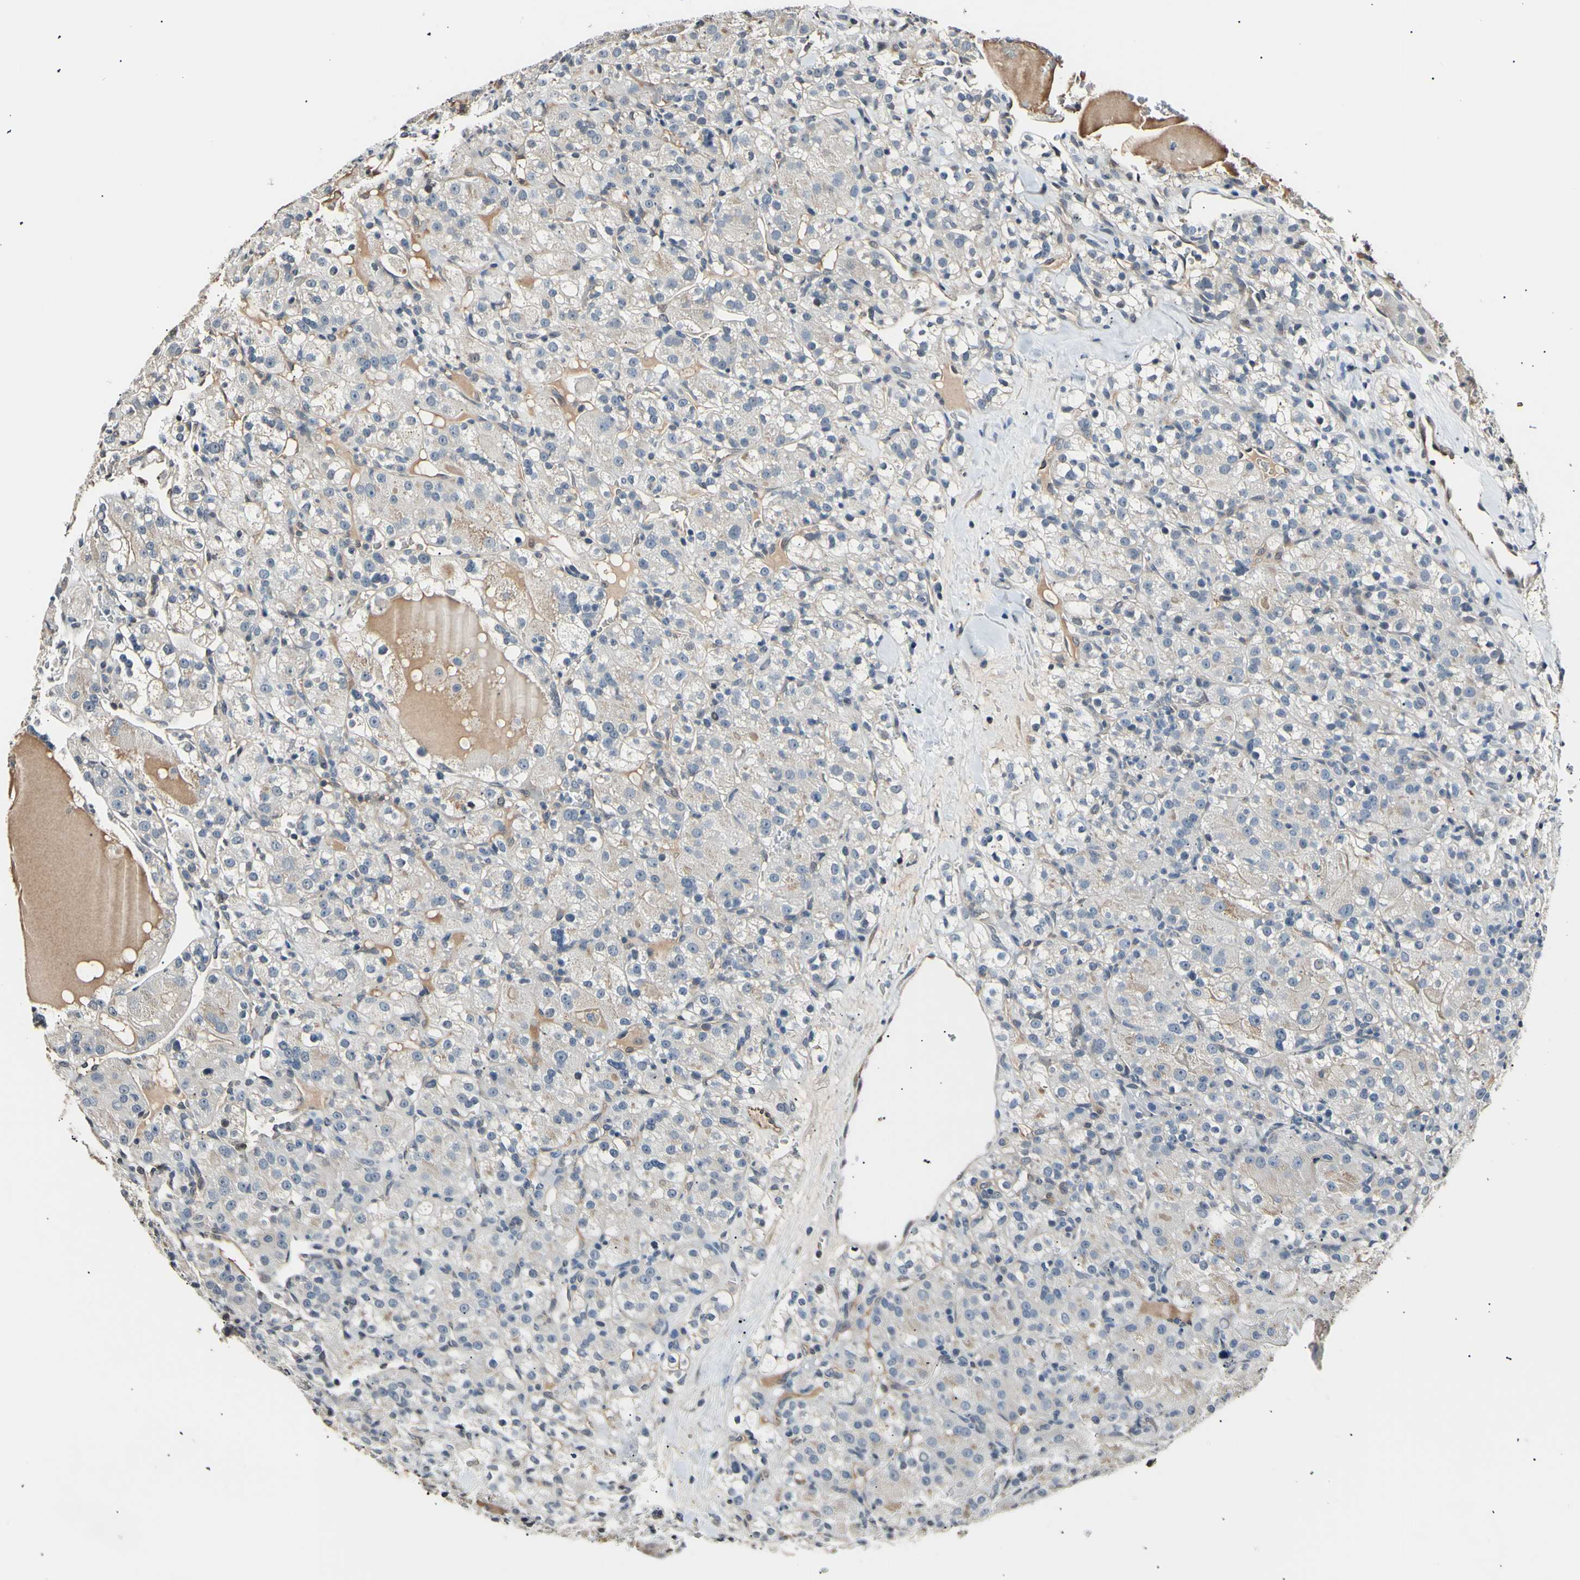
{"staining": {"intensity": "negative", "quantity": "none", "location": "none"}, "tissue": "renal cancer", "cell_type": "Tumor cells", "image_type": "cancer", "snomed": [{"axis": "morphology", "description": "Normal tissue, NOS"}, {"axis": "morphology", "description": "Adenocarcinoma, NOS"}, {"axis": "topography", "description": "Kidney"}], "caption": "The IHC photomicrograph has no significant staining in tumor cells of renal adenocarcinoma tissue.", "gene": "AK1", "patient": {"sex": "male", "age": 61}}